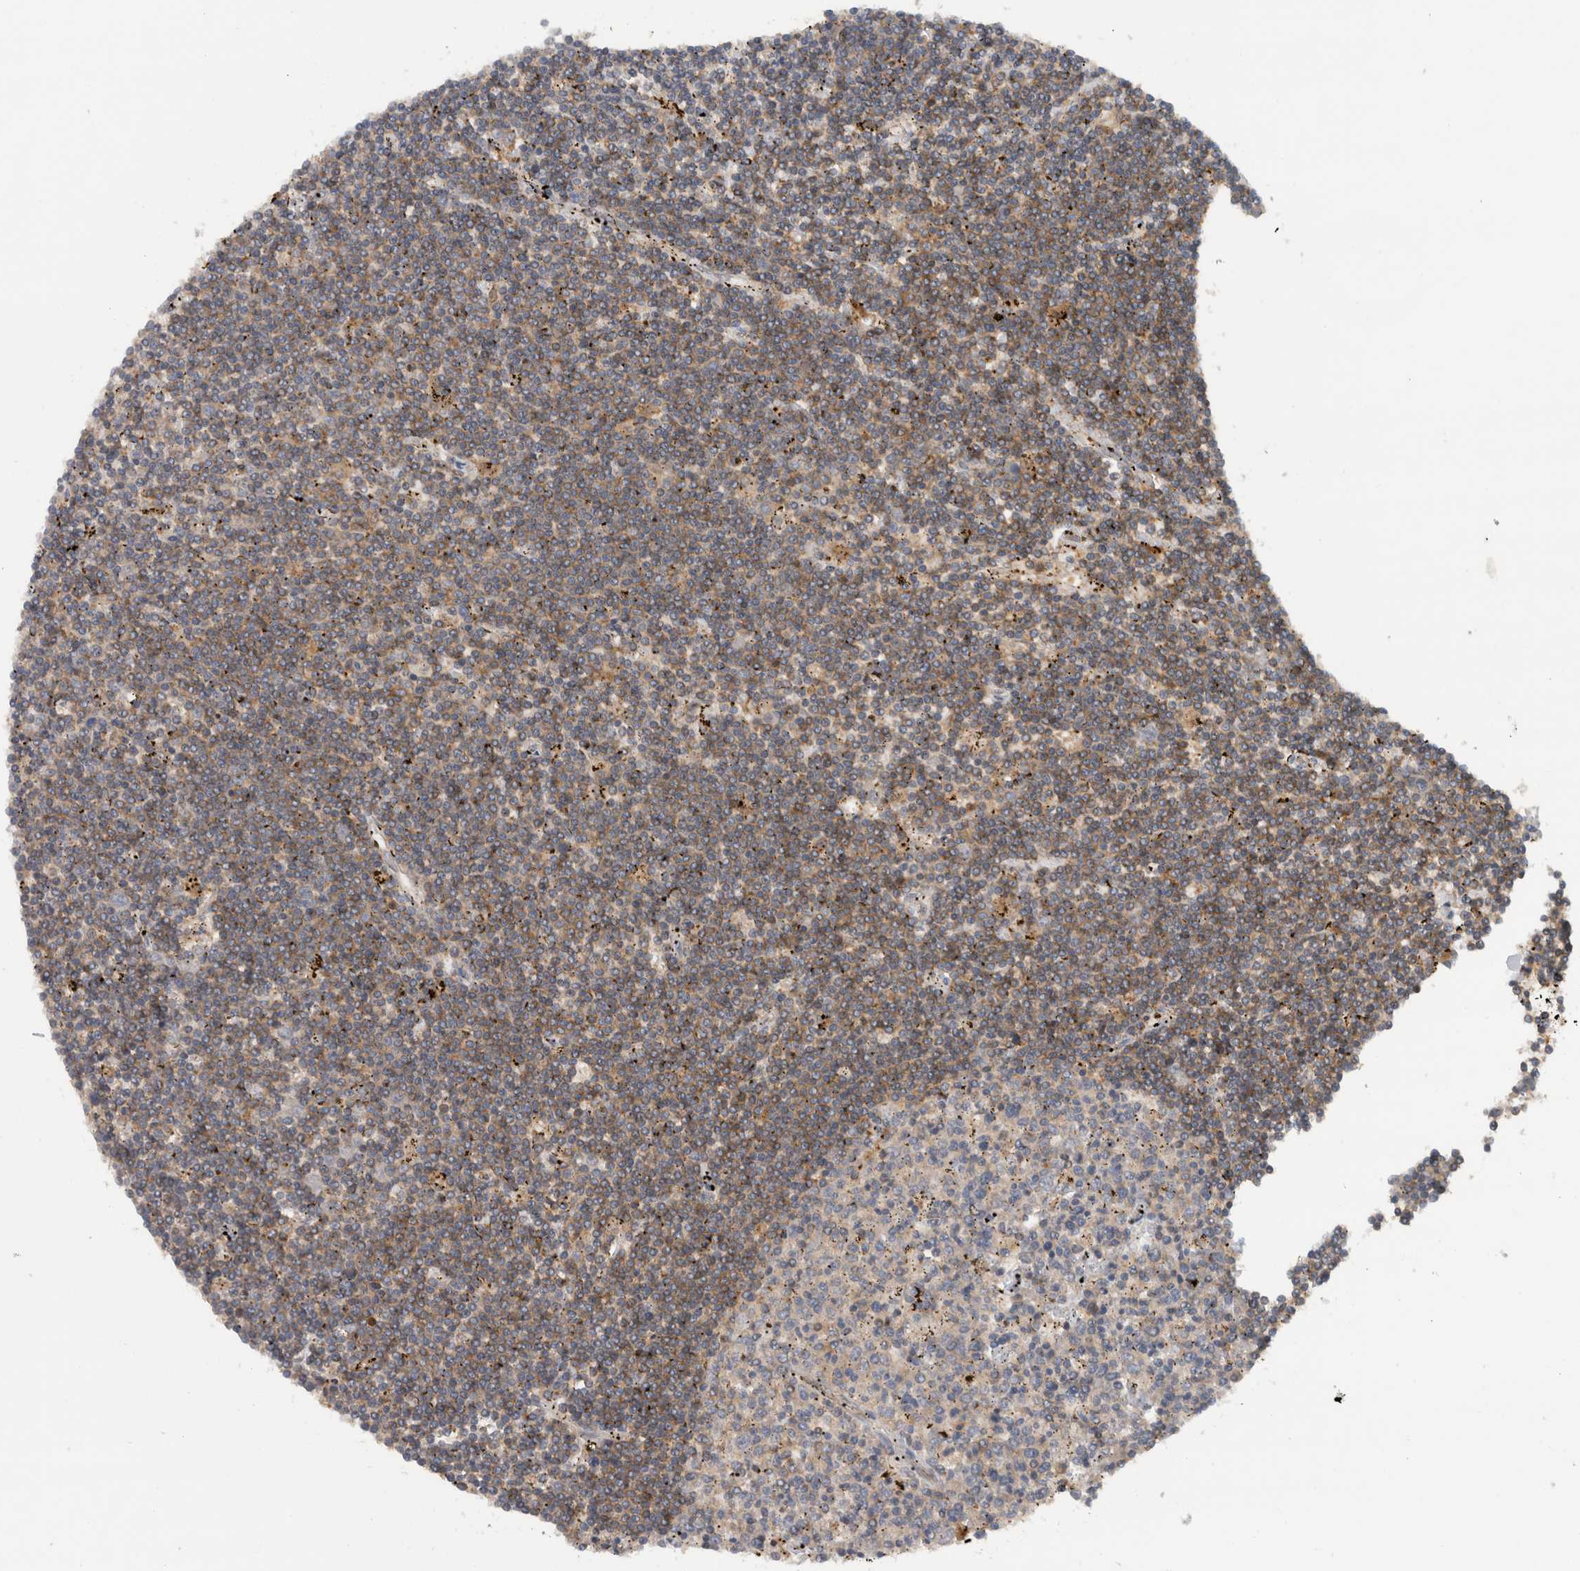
{"staining": {"intensity": "moderate", "quantity": "25%-75%", "location": "cytoplasmic/membranous"}, "tissue": "lymphoma", "cell_type": "Tumor cells", "image_type": "cancer", "snomed": [{"axis": "morphology", "description": "Malignant lymphoma, non-Hodgkin's type, Low grade"}, {"axis": "topography", "description": "Spleen"}], "caption": "High-power microscopy captured an IHC image of lymphoma, revealing moderate cytoplasmic/membranous staining in approximately 25%-75% of tumor cells.", "gene": "SCARA5", "patient": {"sex": "male", "age": 76}}